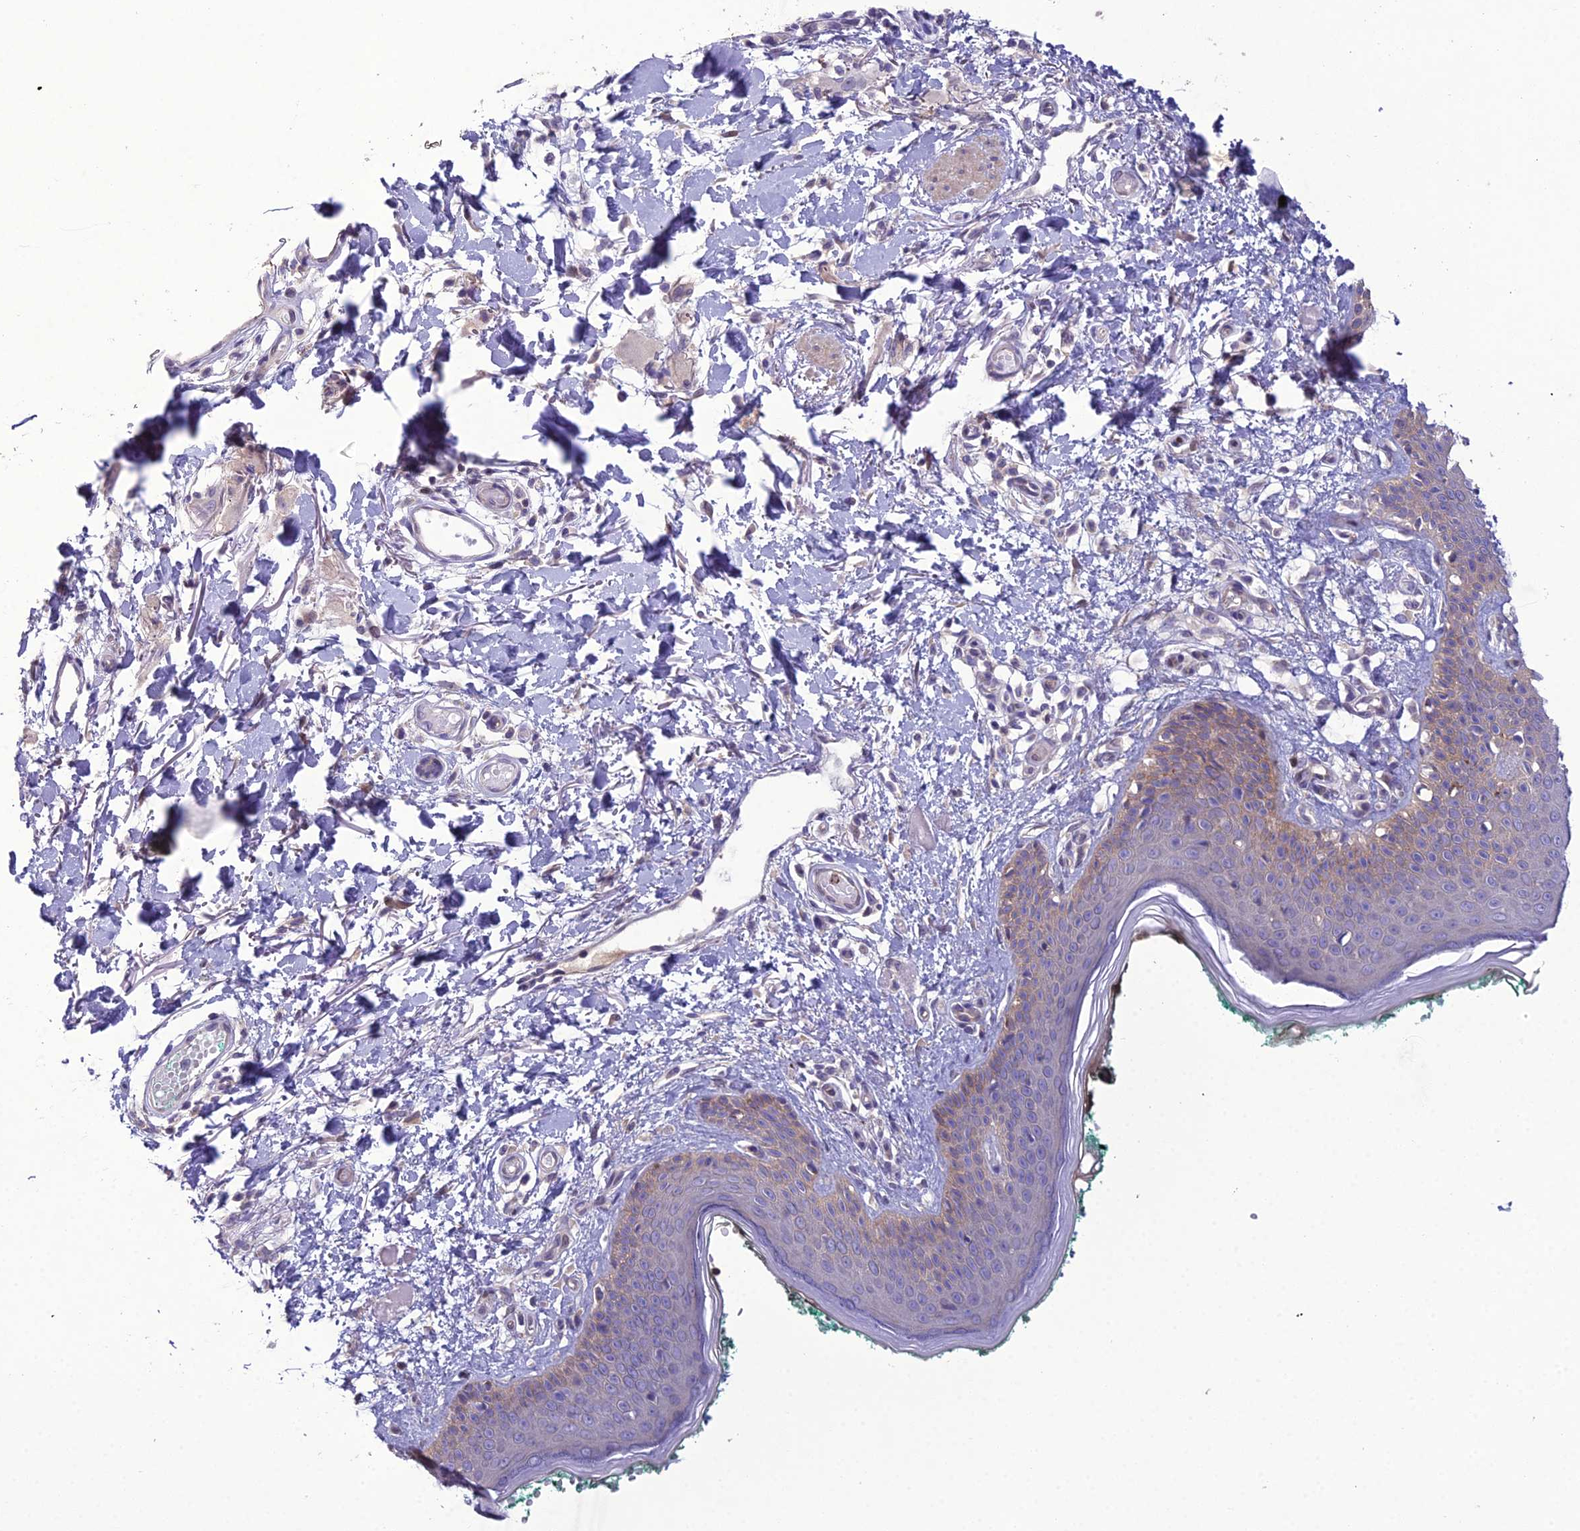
{"staining": {"intensity": "negative", "quantity": "none", "location": "none"}, "tissue": "skin", "cell_type": "Fibroblasts", "image_type": "normal", "snomed": [{"axis": "morphology", "description": "Normal tissue, NOS"}, {"axis": "morphology", "description": "Malignant melanoma, NOS"}, {"axis": "topography", "description": "Skin"}], "caption": "IHC image of benign skin: skin stained with DAB (3,3'-diaminobenzidine) reveals no significant protein staining in fibroblasts.", "gene": "GDF6", "patient": {"sex": "male", "age": 62}}